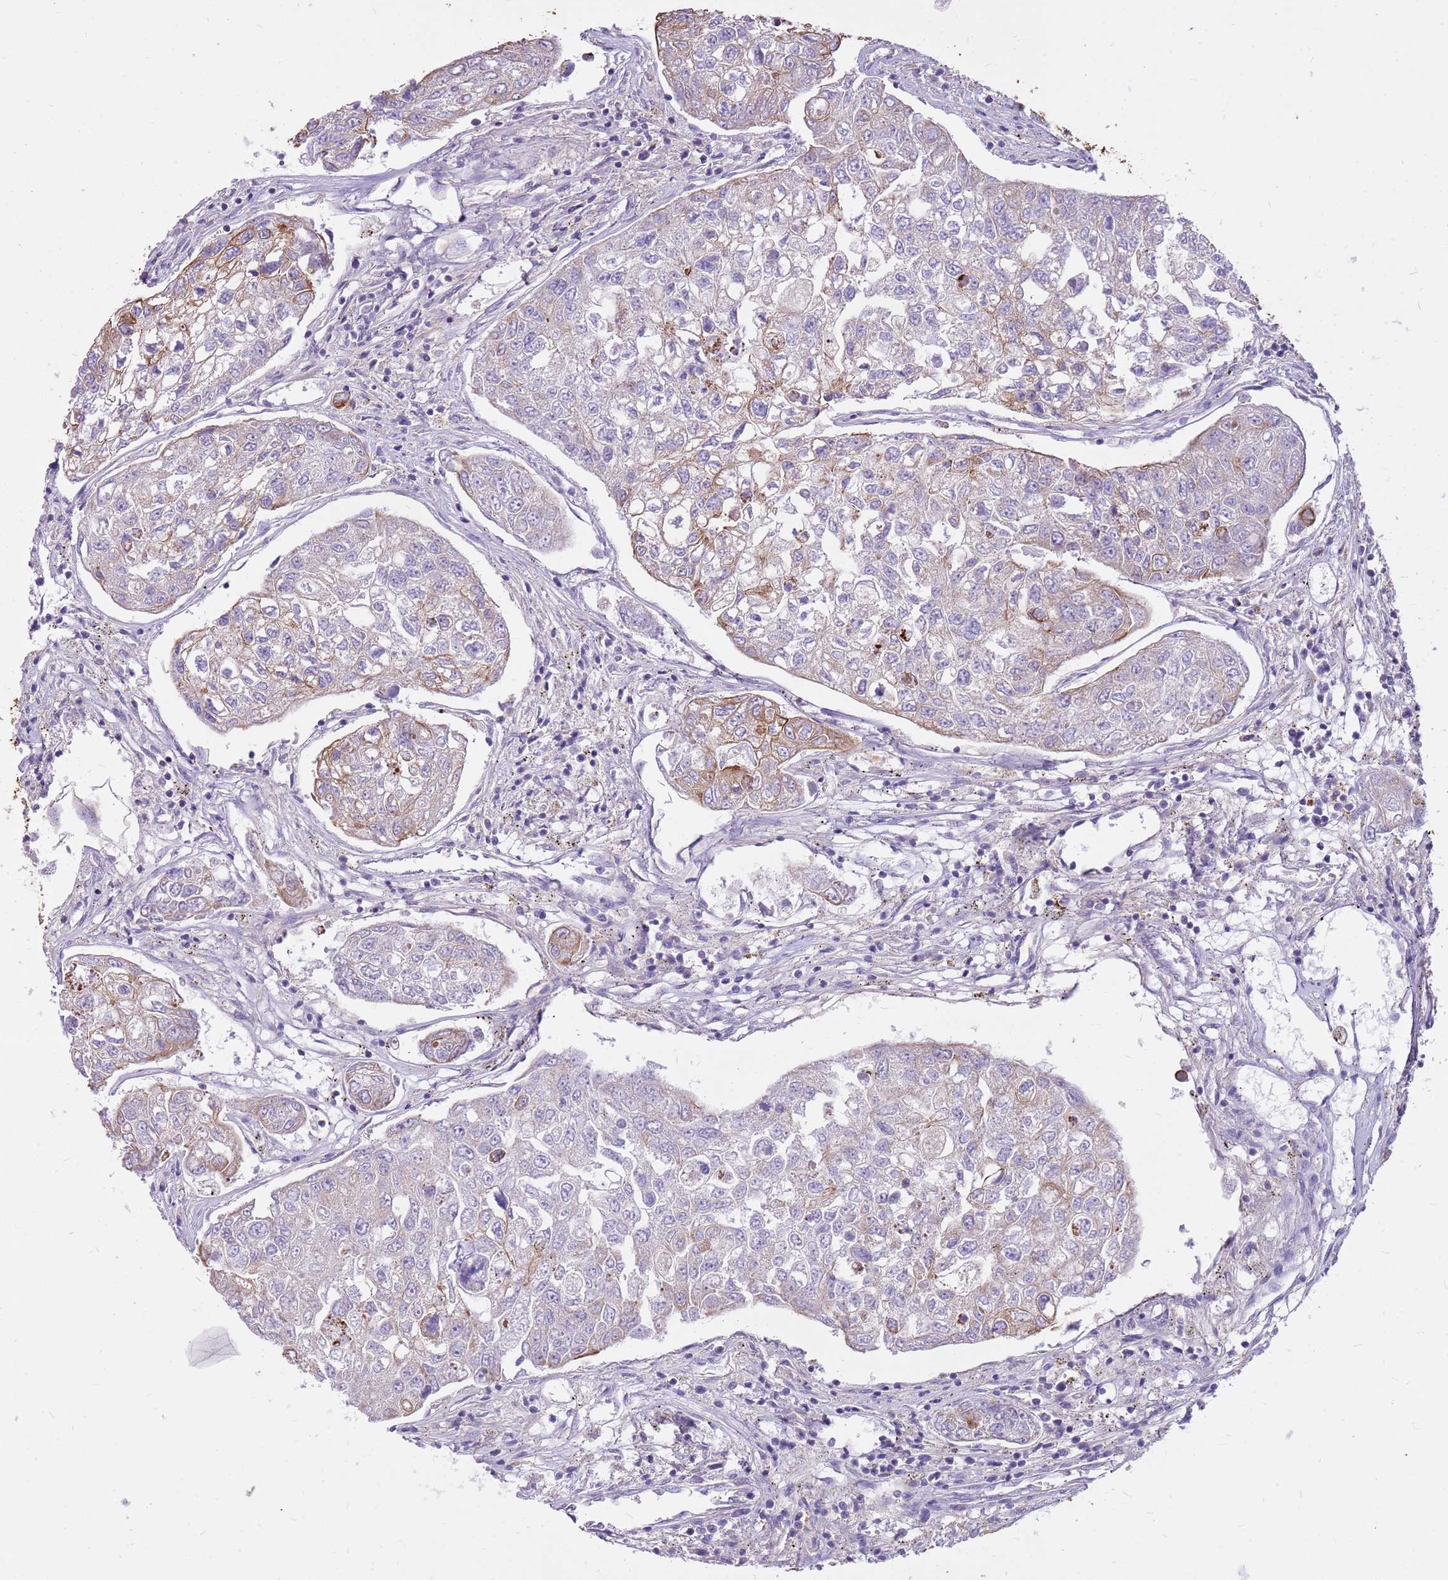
{"staining": {"intensity": "weak", "quantity": "<25%", "location": "cytoplasmic/membranous"}, "tissue": "urothelial cancer", "cell_type": "Tumor cells", "image_type": "cancer", "snomed": [{"axis": "morphology", "description": "Urothelial carcinoma, High grade"}, {"axis": "topography", "description": "Lymph node"}, {"axis": "topography", "description": "Urinary bladder"}], "caption": "DAB (3,3'-diaminobenzidine) immunohistochemical staining of urothelial carcinoma (high-grade) exhibits no significant positivity in tumor cells.", "gene": "WASHC4", "patient": {"sex": "male", "age": 51}}